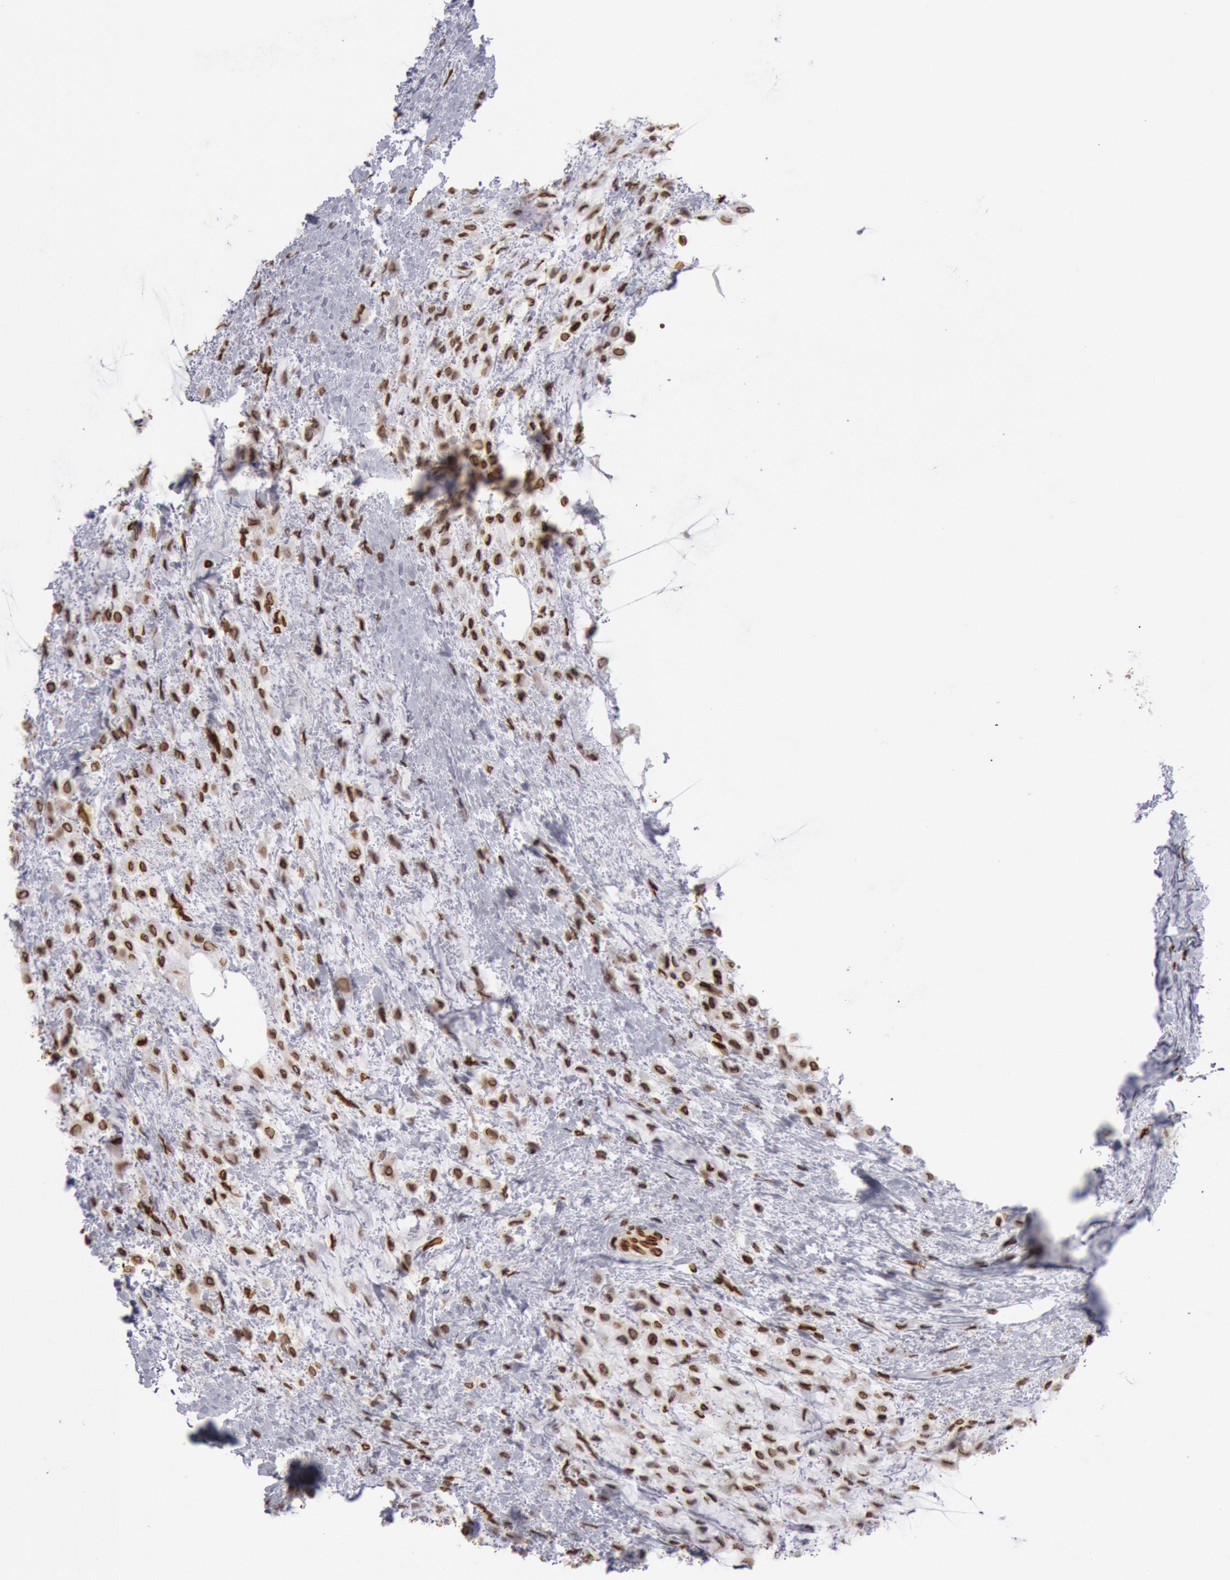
{"staining": {"intensity": "strong", "quantity": ">75%", "location": "nuclear"}, "tissue": "breast cancer", "cell_type": "Tumor cells", "image_type": "cancer", "snomed": [{"axis": "morphology", "description": "Lobular carcinoma"}, {"axis": "topography", "description": "Breast"}], "caption": "DAB (3,3'-diaminobenzidine) immunohistochemical staining of breast cancer reveals strong nuclear protein expression in approximately >75% of tumor cells.", "gene": "SUN2", "patient": {"sex": "female", "age": 85}}